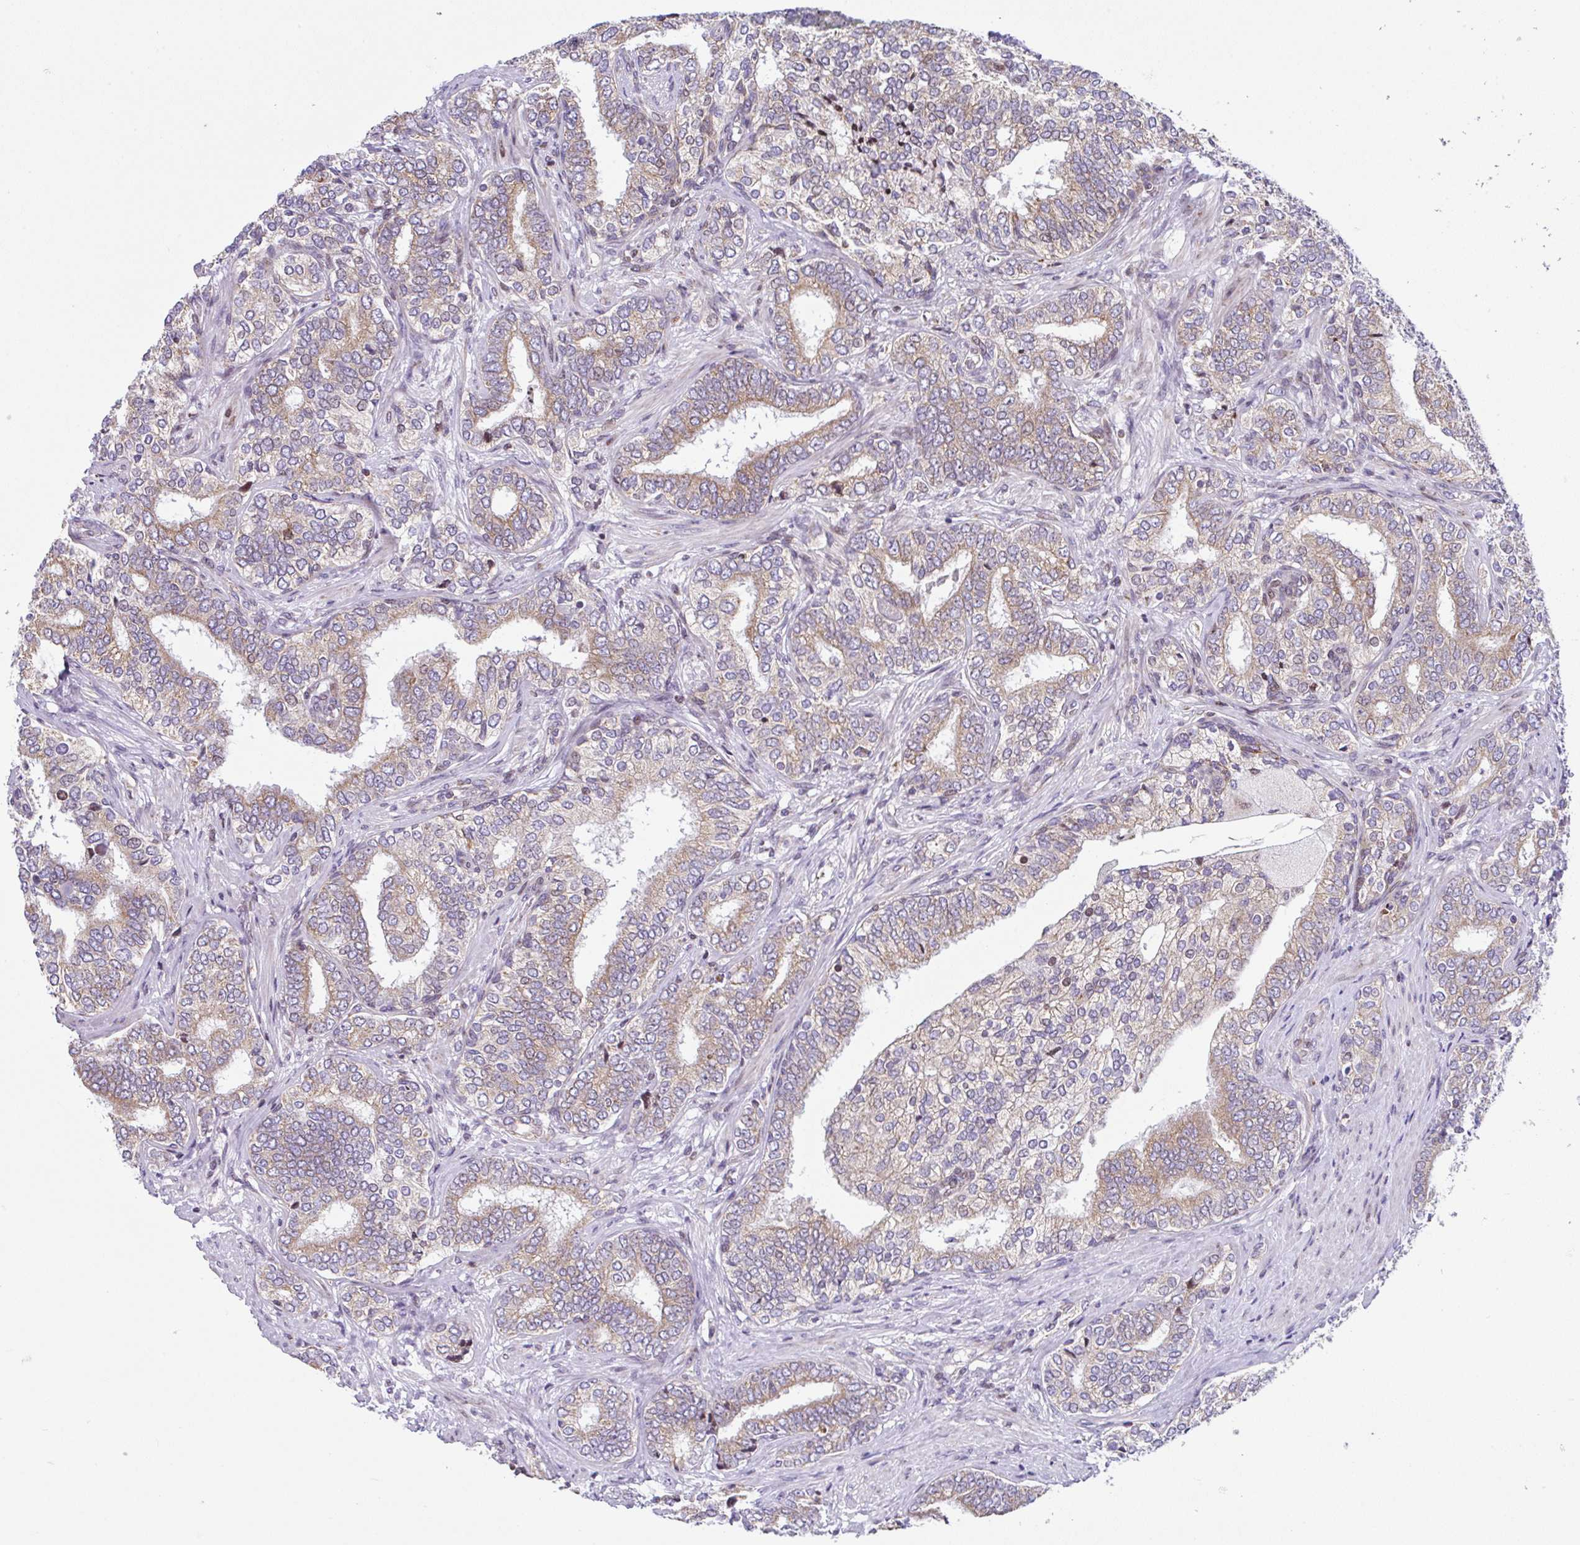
{"staining": {"intensity": "weak", "quantity": "25%-75%", "location": "cytoplasmic/membranous"}, "tissue": "prostate cancer", "cell_type": "Tumor cells", "image_type": "cancer", "snomed": [{"axis": "morphology", "description": "Adenocarcinoma, High grade"}, {"axis": "topography", "description": "Prostate"}], "caption": "Protein expression analysis of human high-grade adenocarcinoma (prostate) reveals weak cytoplasmic/membranous expression in approximately 25%-75% of tumor cells. (brown staining indicates protein expression, while blue staining denotes nuclei).", "gene": "FIGNL1", "patient": {"sex": "male", "age": 72}}